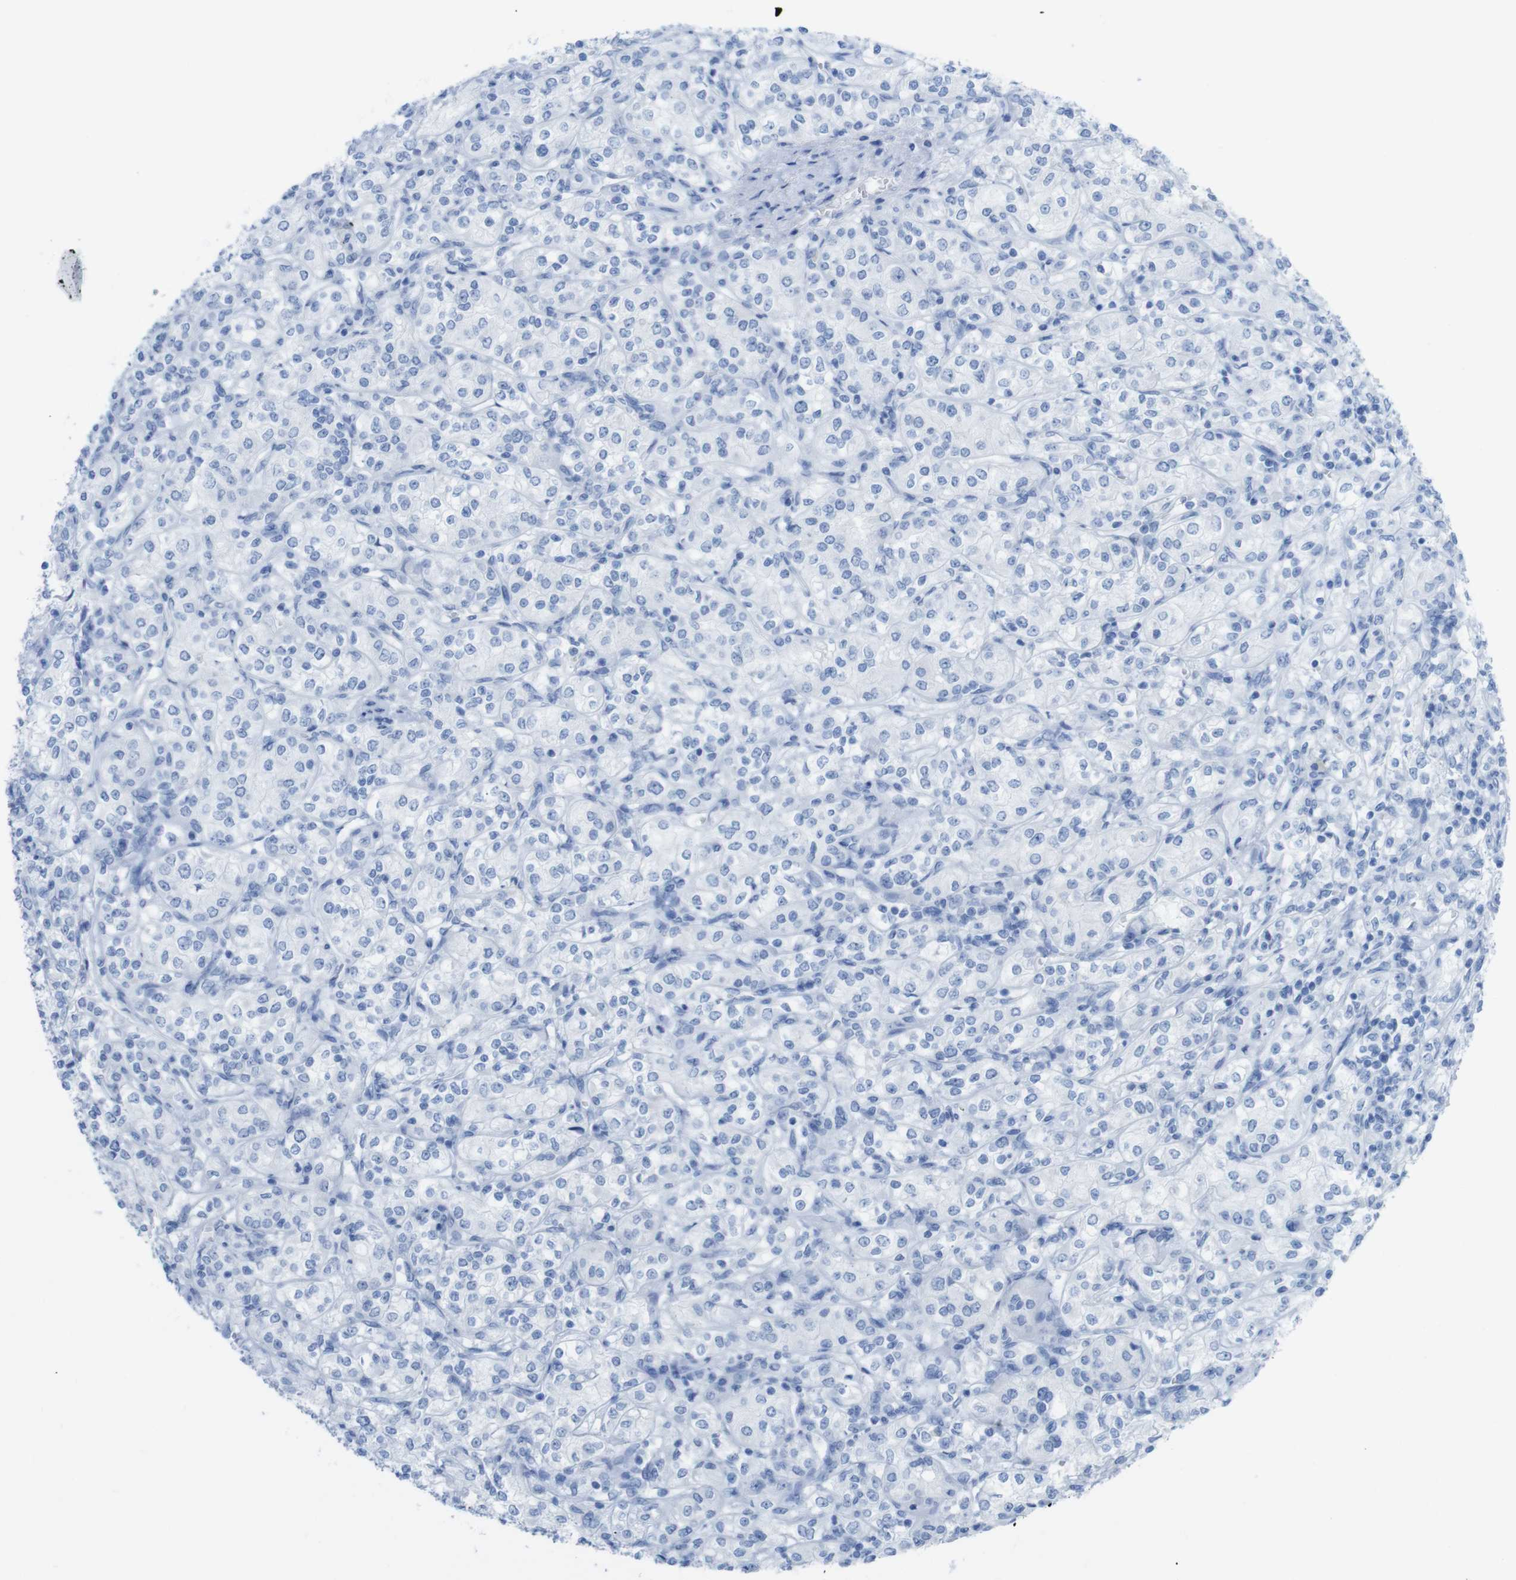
{"staining": {"intensity": "negative", "quantity": "none", "location": "none"}, "tissue": "renal cancer", "cell_type": "Tumor cells", "image_type": "cancer", "snomed": [{"axis": "morphology", "description": "Adenocarcinoma, NOS"}, {"axis": "topography", "description": "Kidney"}], "caption": "Tumor cells show no significant protein positivity in renal cancer.", "gene": "MYH7", "patient": {"sex": "male", "age": 77}}